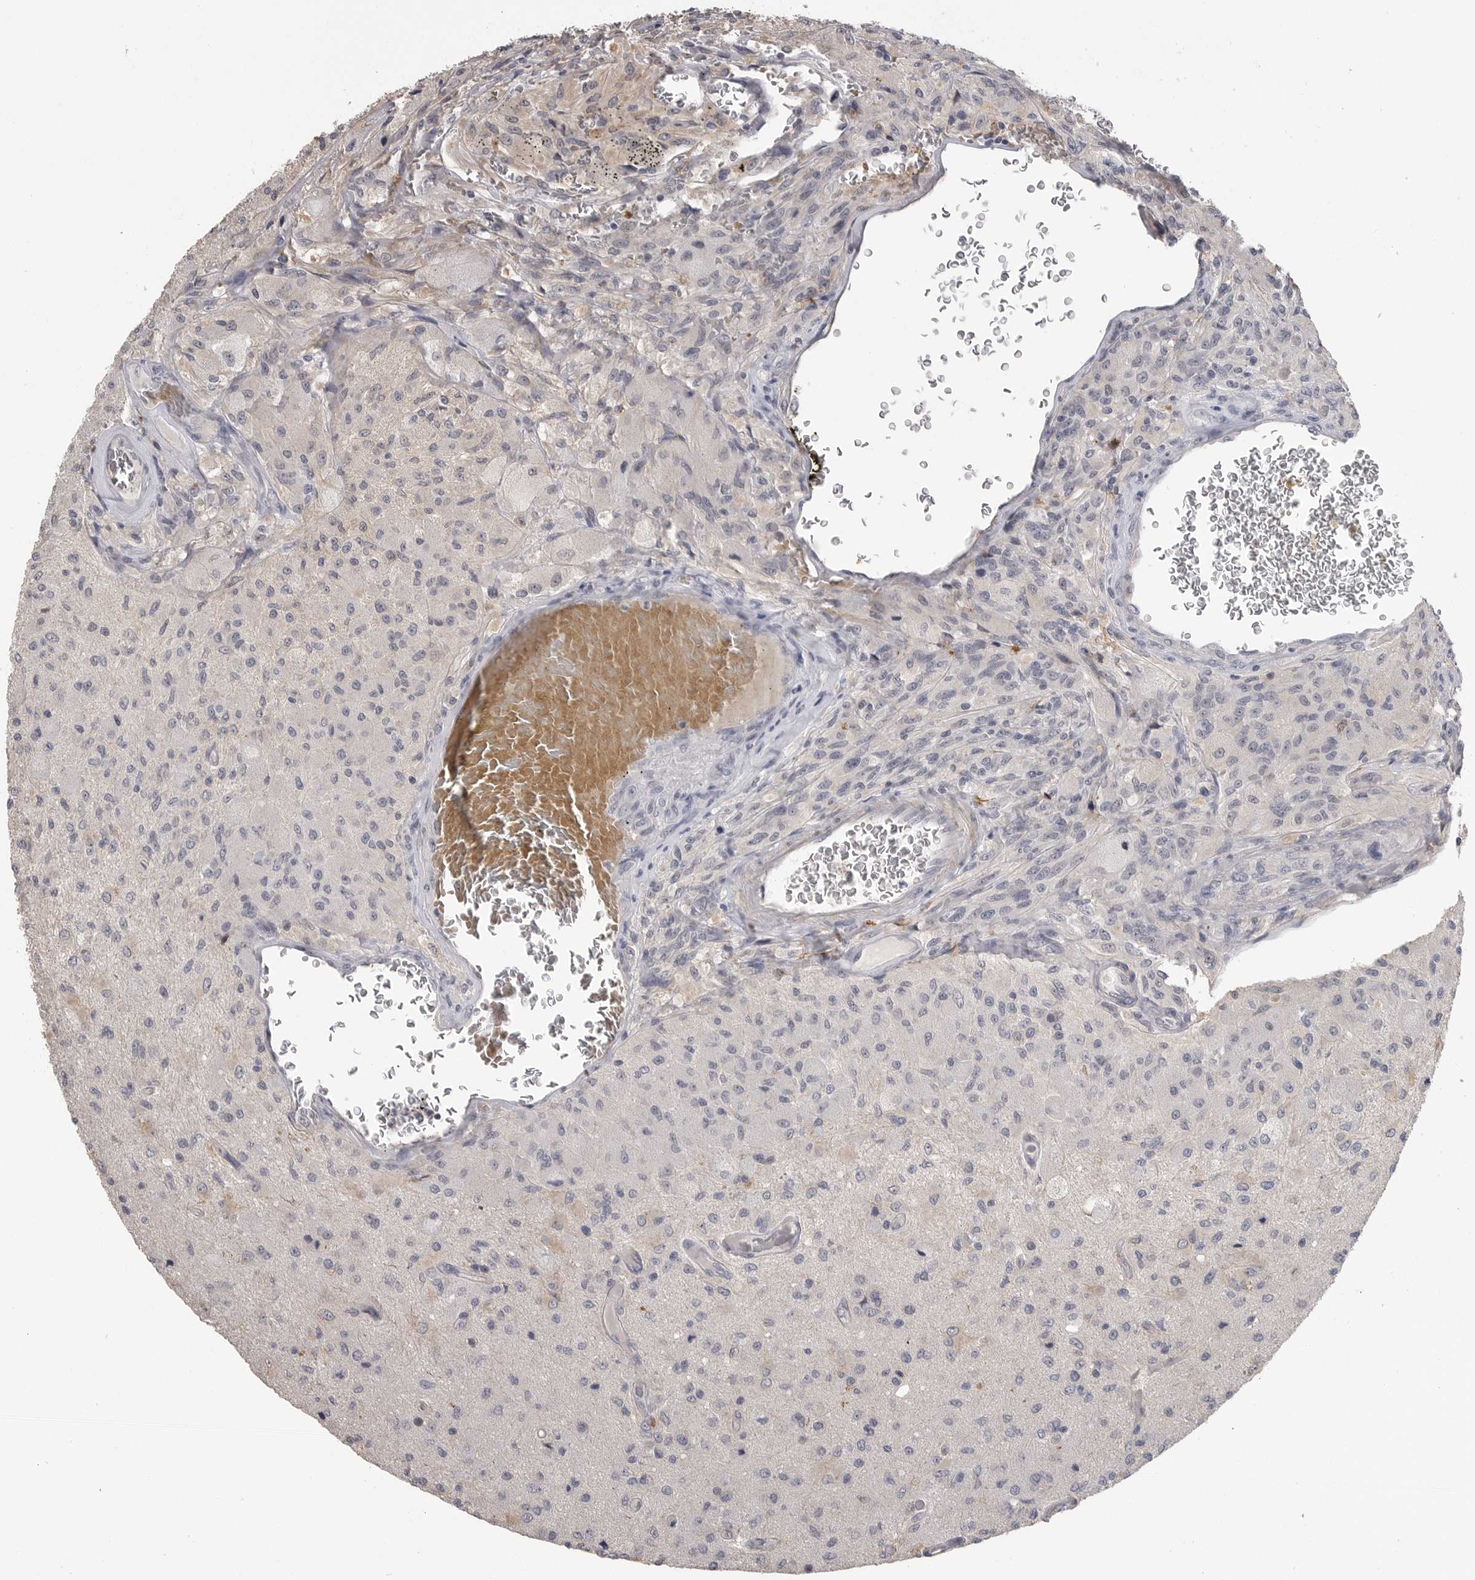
{"staining": {"intensity": "negative", "quantity": "none", "location": "none"}, "tissue": "glioma", "cell_type": "Tumor cells", "image_type": "cancer", "snomed": [{"axis": "morphology", "description": "Normal tissue, NOS"}, {"axis": "morphology", "description": "Glioma, malignant, High grade"}, {"axis": "topography", "description": "Cerebral cortex"}], "caption": "Glioma was stained to show a protein in brown. There is no significant positivity in tumor cells.", "gene": "PLEKHF1", "patient": {"sex": "male", "age": 77}}